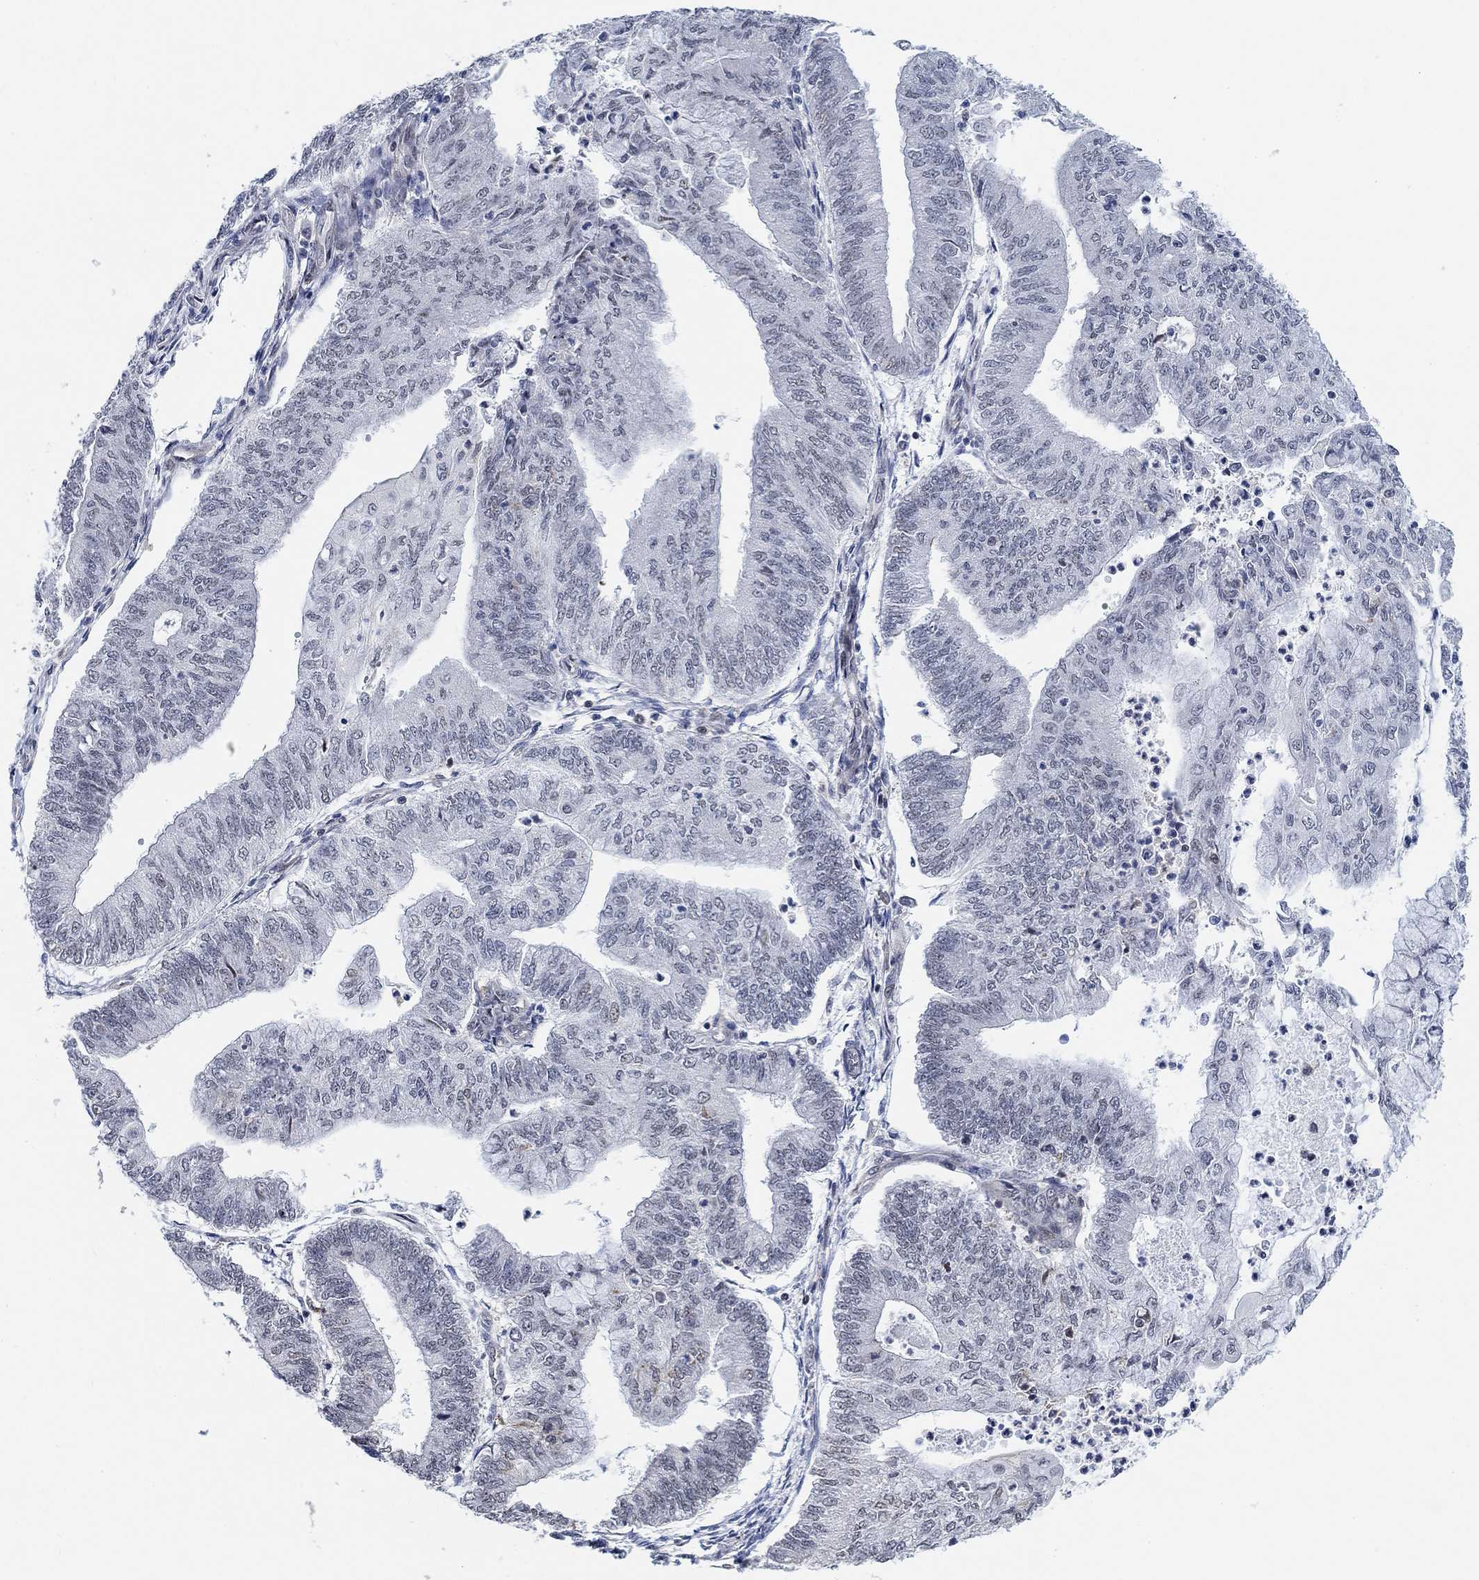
{"staining": {"intensity": "negative", "quantity": "none", "location": "none"}, "tissue": "endometrial cancer", "cell_type": "Tumor cells", "image_type": "cancer", "snomed": [{"axis": "morphology", "description": "Adenocarcinoma, NOS"}, {"axis": "topography", "description": "Endometrium"}], "caption": "A high-resolution histopathology image shows immunohistochemistry staining of endometrial adenocarcinoma, which shows no significant expression in tumor cells.", "gene": "PWWP2B", "patient": {"sex": "female", "age": 59}}